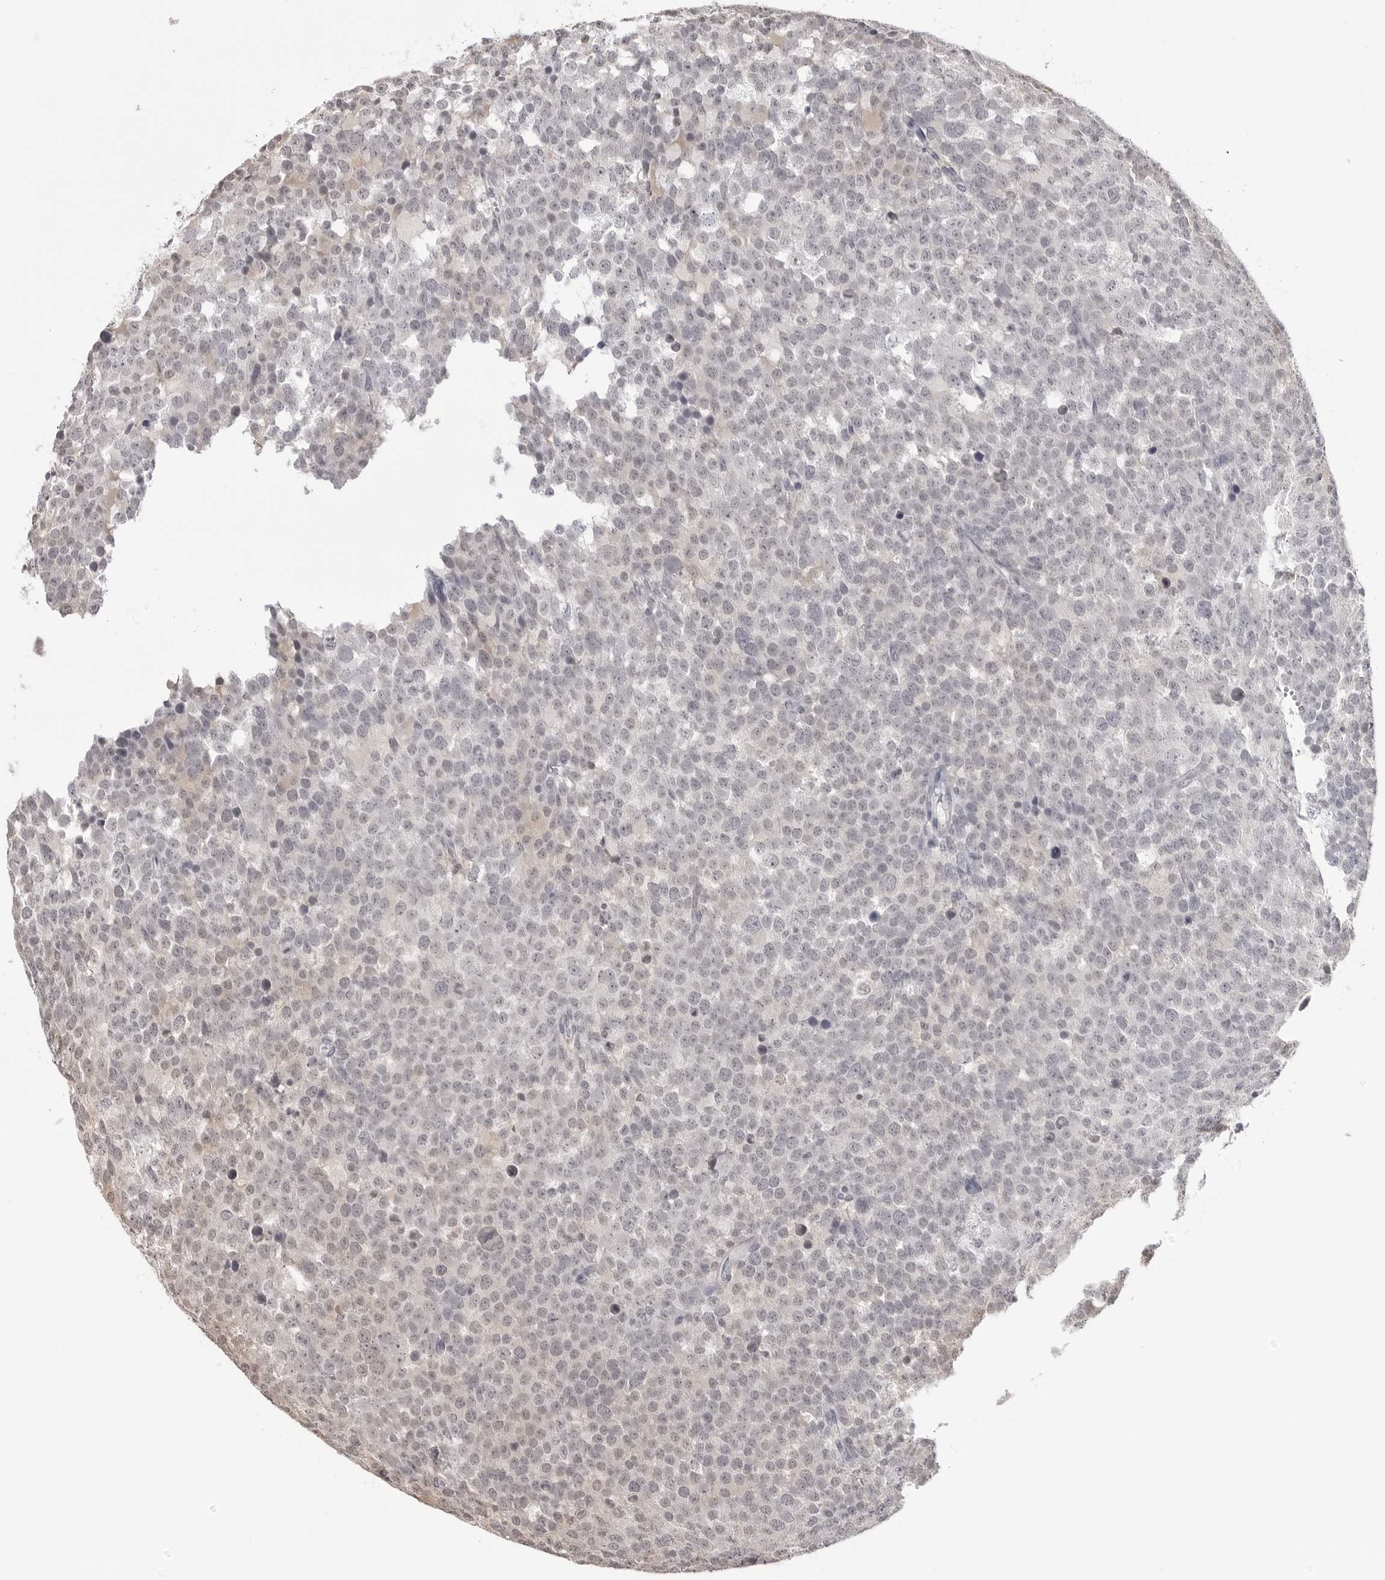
{"staining": {"intensity": "negative", "quantity": "none", "location": "none"}, "tissue": "testis cancer", "cell_type": "Tumor cells", "image_type": "cancer", "snomed": [{"axis": "morphology", "description": "Seminoma, NOS"}, {"axis": "topography", "description": "Testis"}], "caption": "High magnification brightfield microscopy of seminoma (testis) stained with DAB (brown) and counterstained with hematoxylin (blue): tumor cells show no significant expression.", "gene": "YWHAG", "patient": {"sex": "male", "age": 71}}